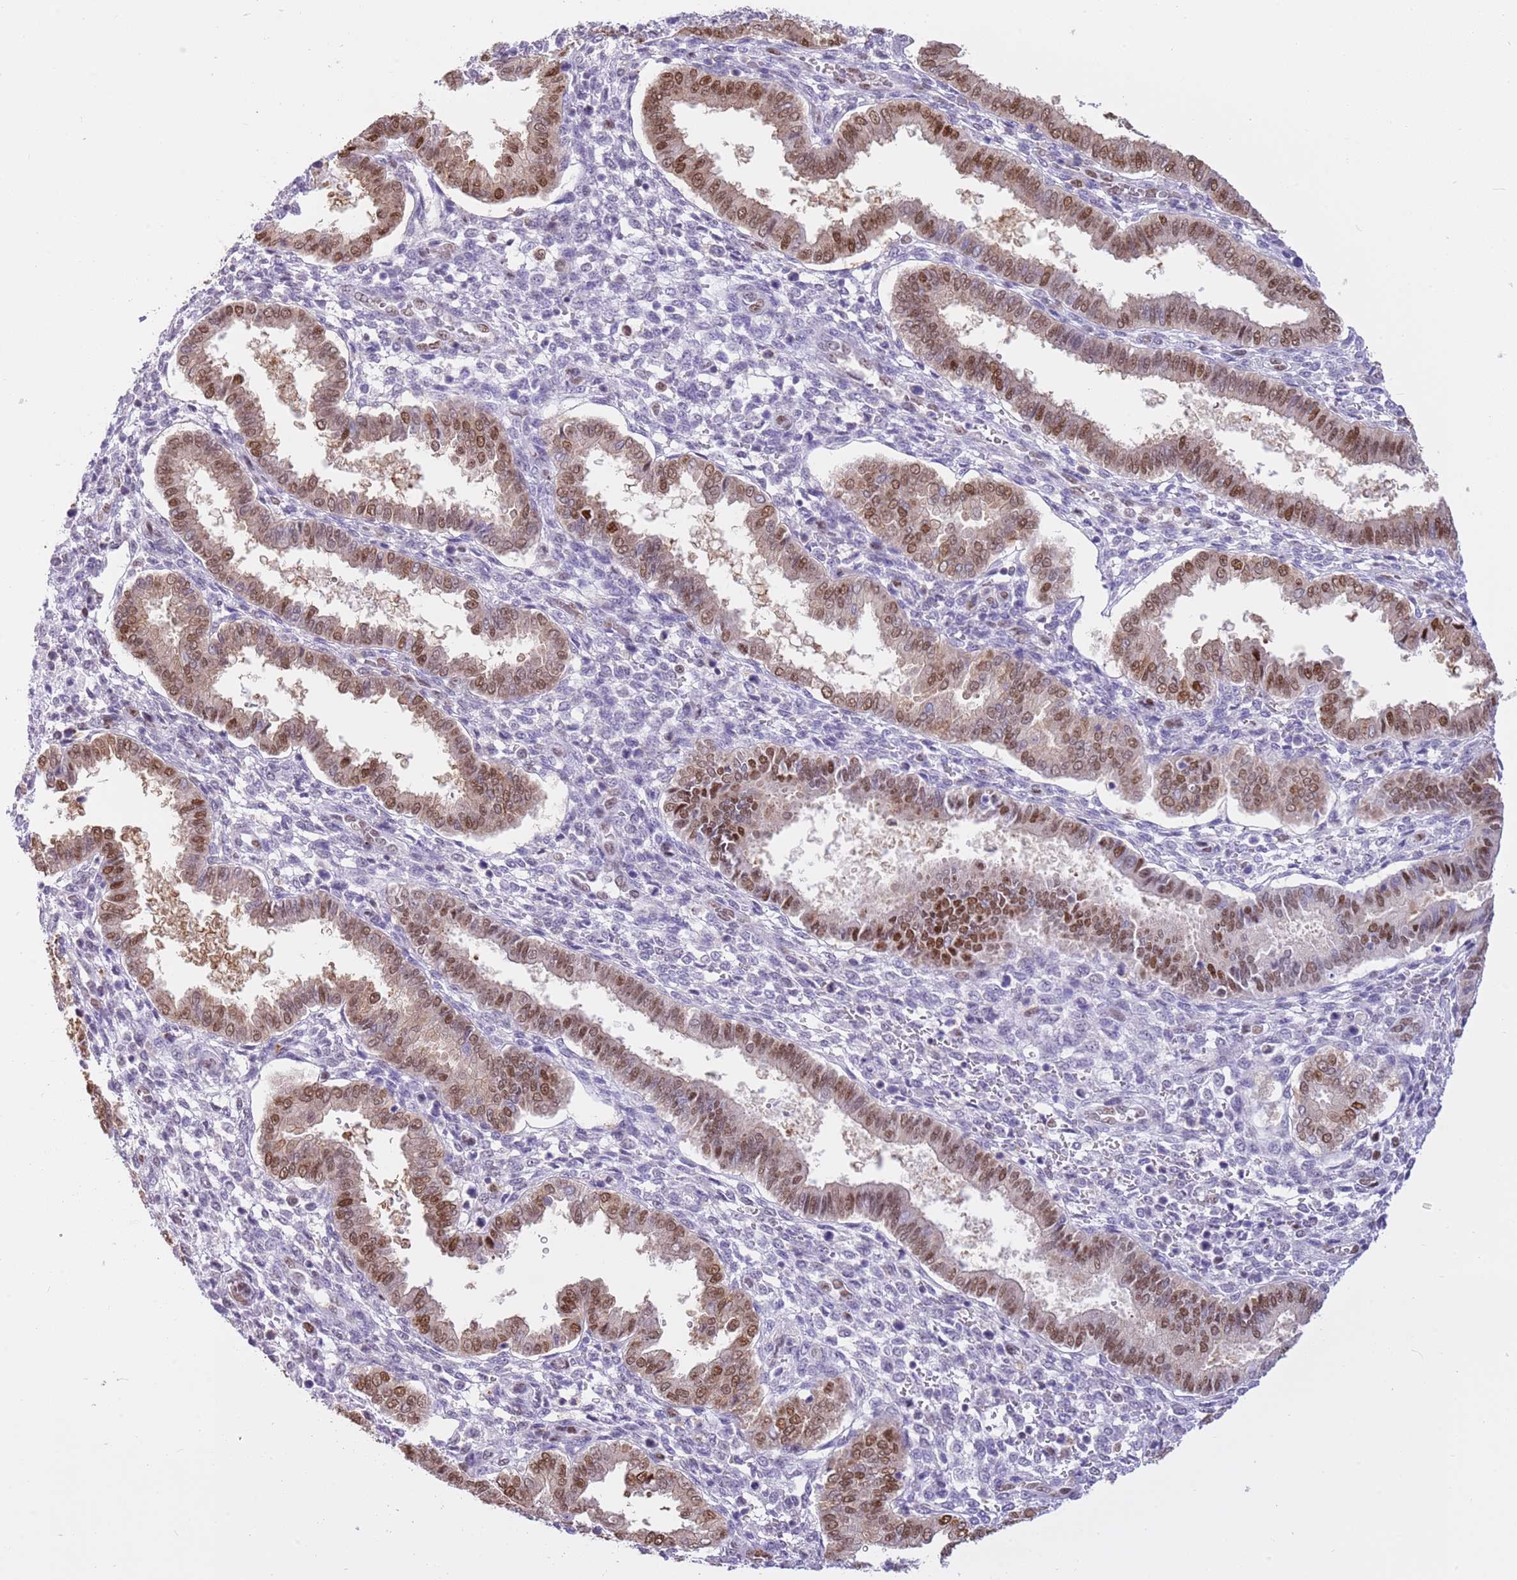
{"staining": {"intensity": "negative", "quantity": "none", "location": "none"}, "tissue": "endometrium", "cell_type": "Cells in endometrial stroma", "image_type": "normal", "snomed": [{"axis": "morphology", "description": "Normal tissue, NOS"}, {"axis": "topography", "description": "Endometrium"}], "caption": "Immunohistochemical staining of unremarkable human endometrium displays no significant expression in cells in endometrial stroma.", "gene": "DDI2", "patient": {"sex": "female", "age": 24}}